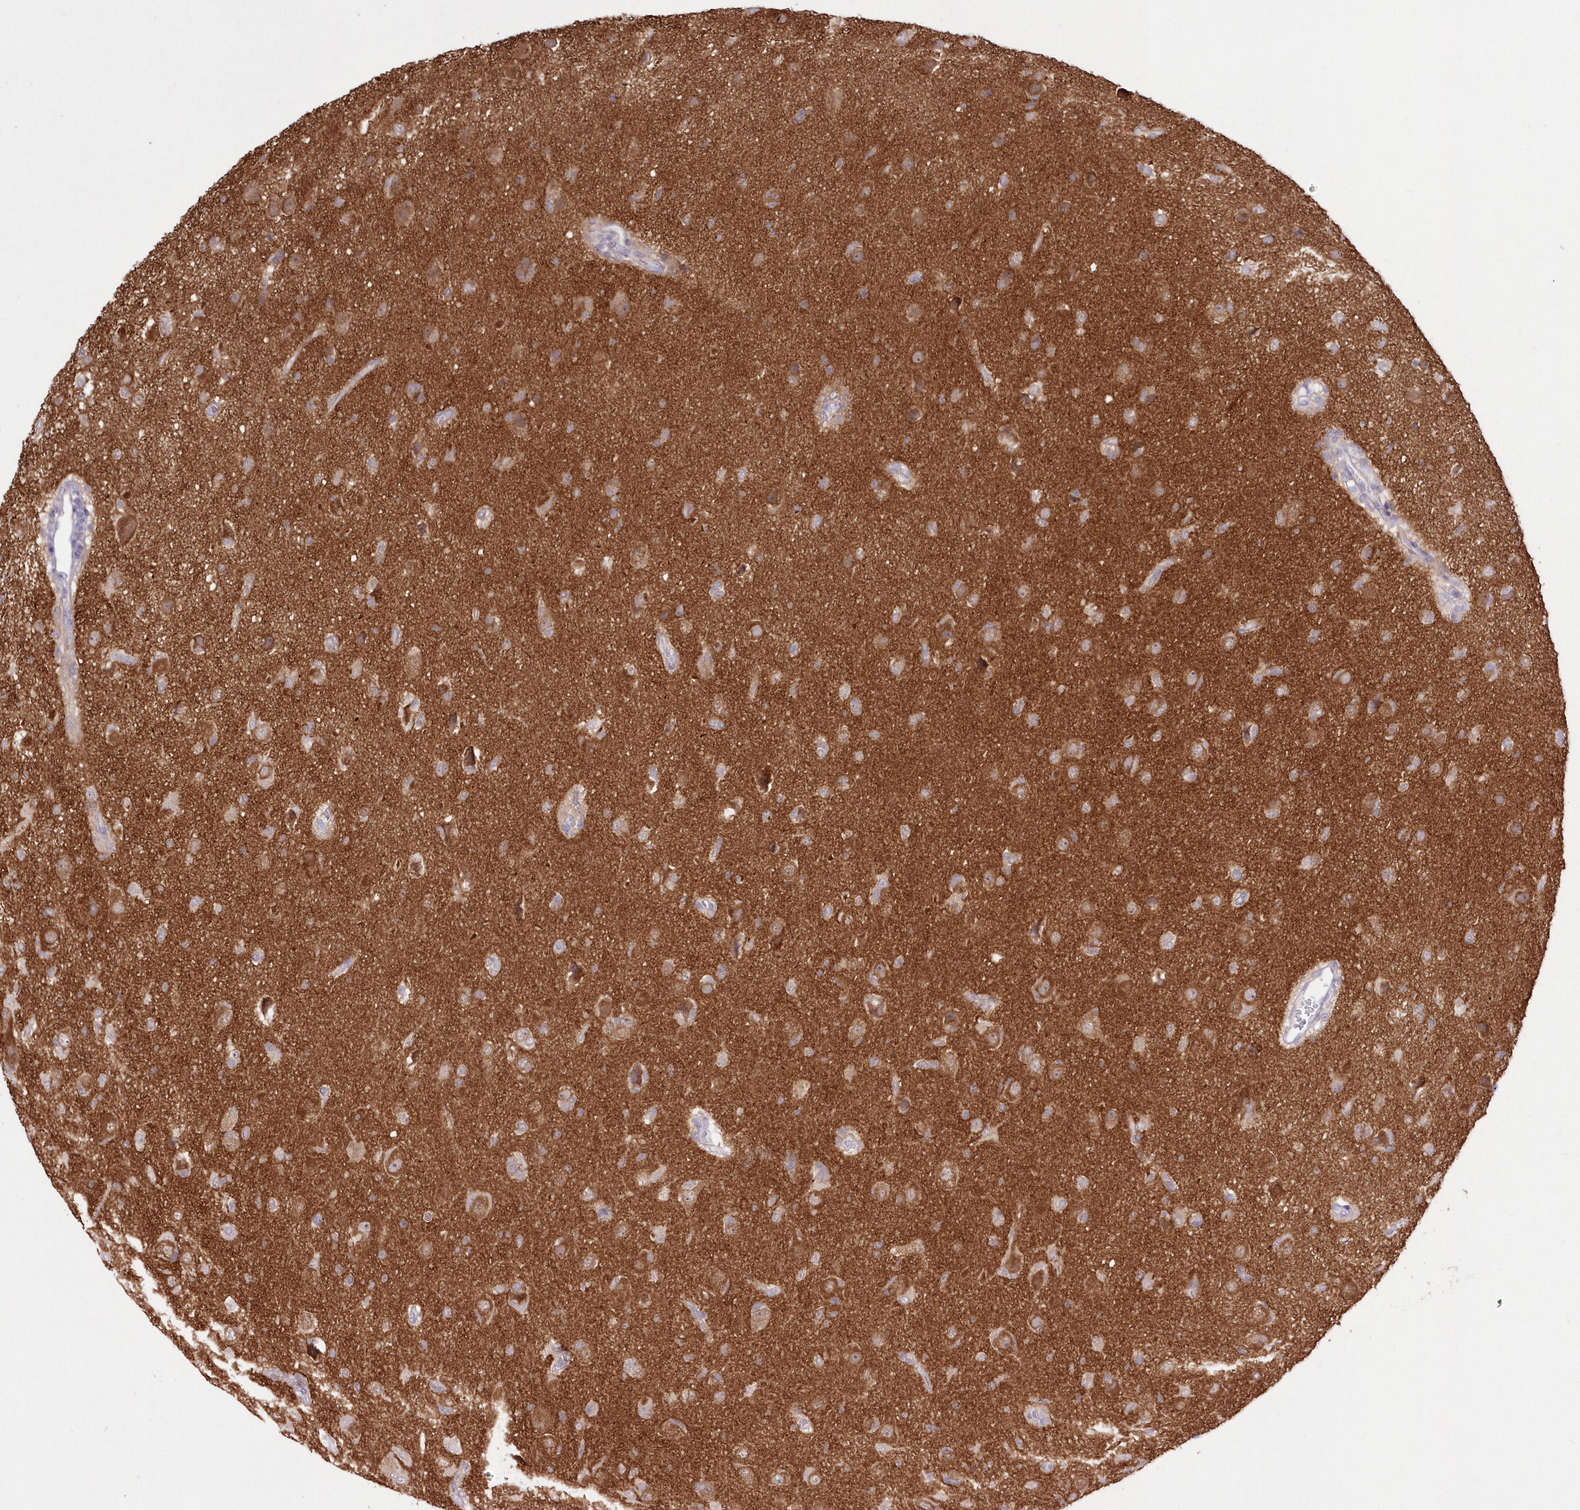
{"staining": {"intensity": "moderate", "quantity": ">75%", "location": "cytoplasmic/membranous"}, "tissue": "glioma", "cell_type": "Tumor cells", "image_type": "cancer", "snomed": [{"axis": "morphology", "description": "Glioma, malignant, High grade"}, {"axis": "topography", "description": "Brain"}], "caption": "Protein expression analysis of malignant high-grade glioma exhibits moderate cytoplasmic/membranous staining in about >75% of tumor cells.", "gene": "FAM241B", "patient": {"sex": "female", "age": 57}}